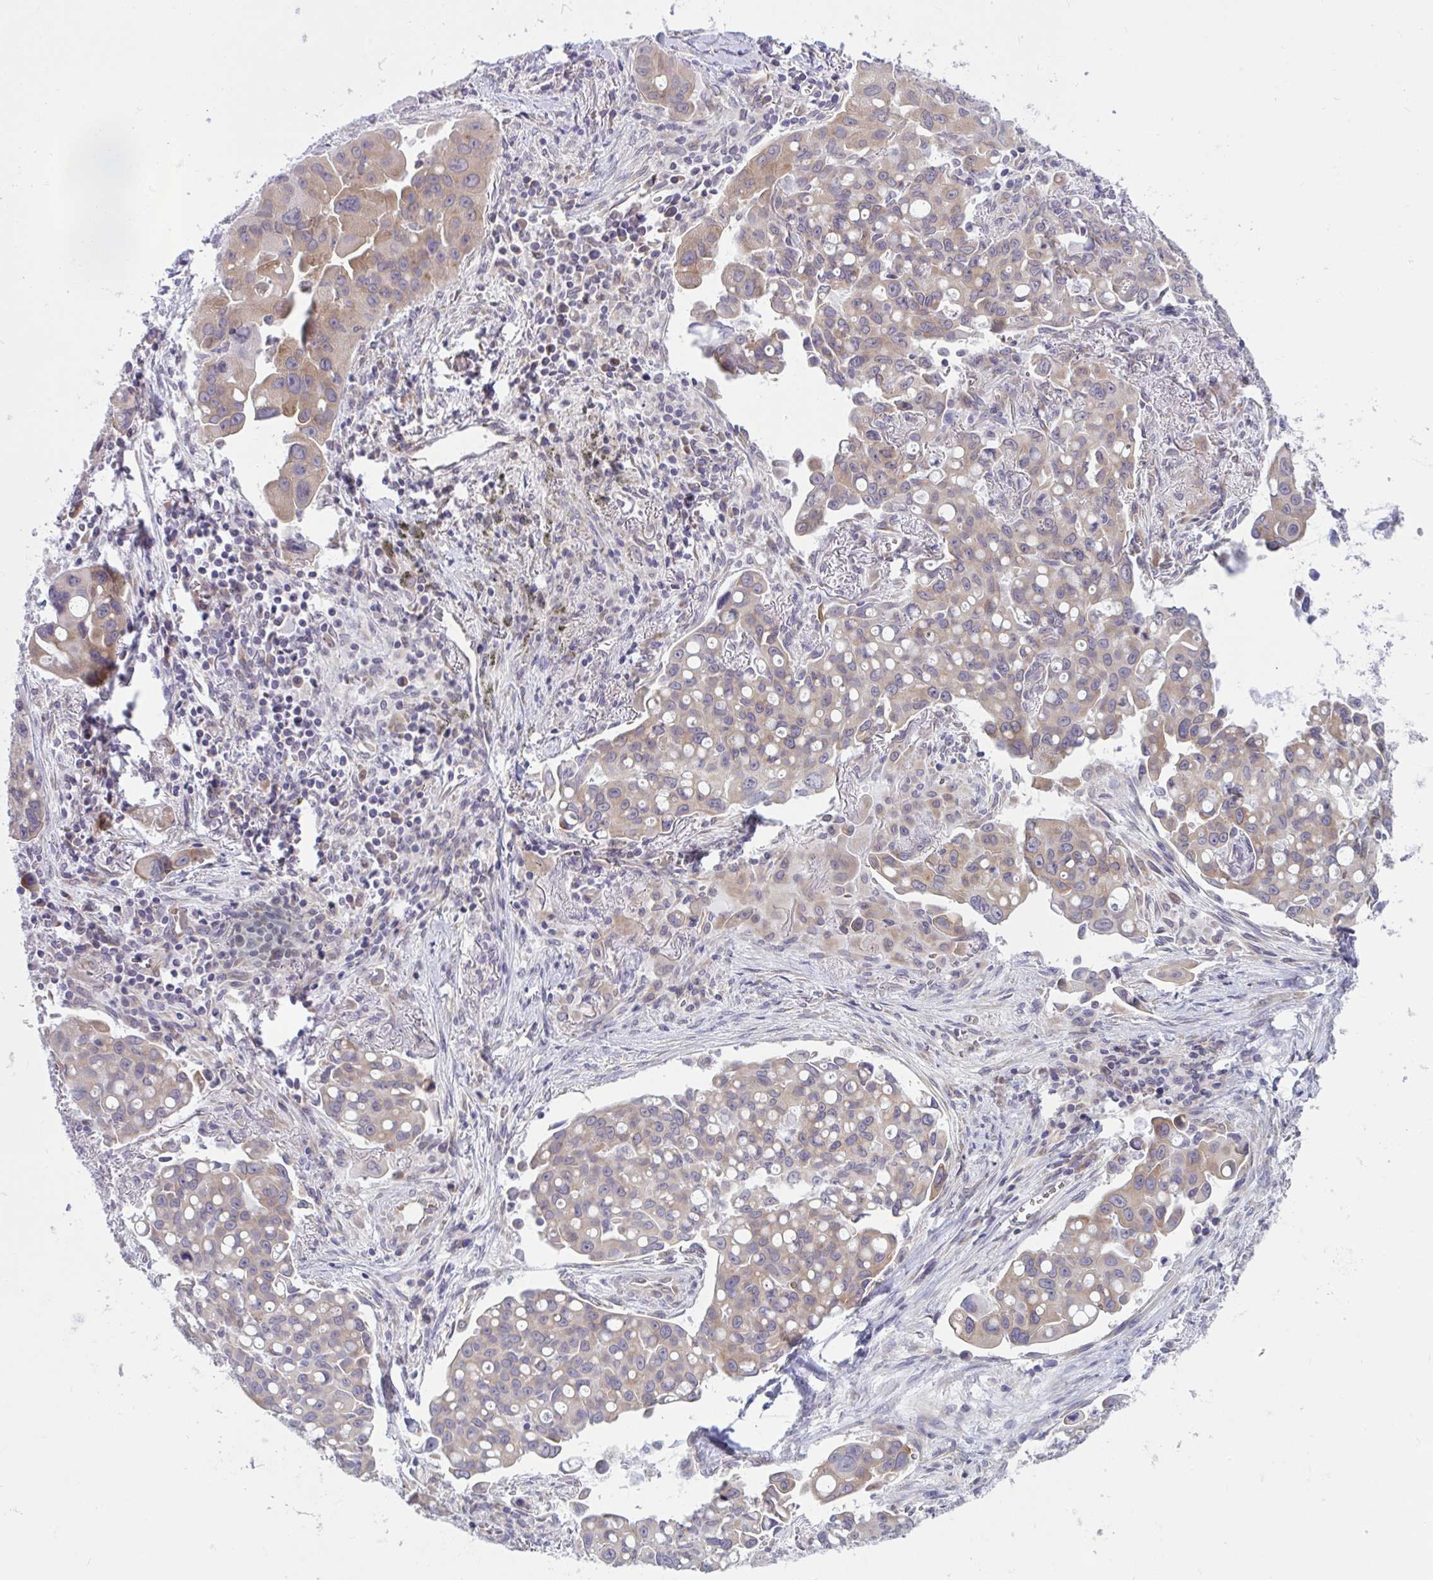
{"staining": {"intensity": "weak", "quantity": ">75%", "location": "cytoplasmic/membranous"}, "tissue": "lung cancer", "cell_type": "Tumor cells", "image_type": "cancer", "snomed": [{"axis": "morphology", "description": "Adenocarcinoma, NOS"}, {"axis": "topography", "description": "Lung"}], "caption": "Human adenocarcinoma (lung) stained with a protein marker demonstrates weak staining in tumor cells.", "gene": "CAMLG", "patient": {"sex": "male", "age": 68}}